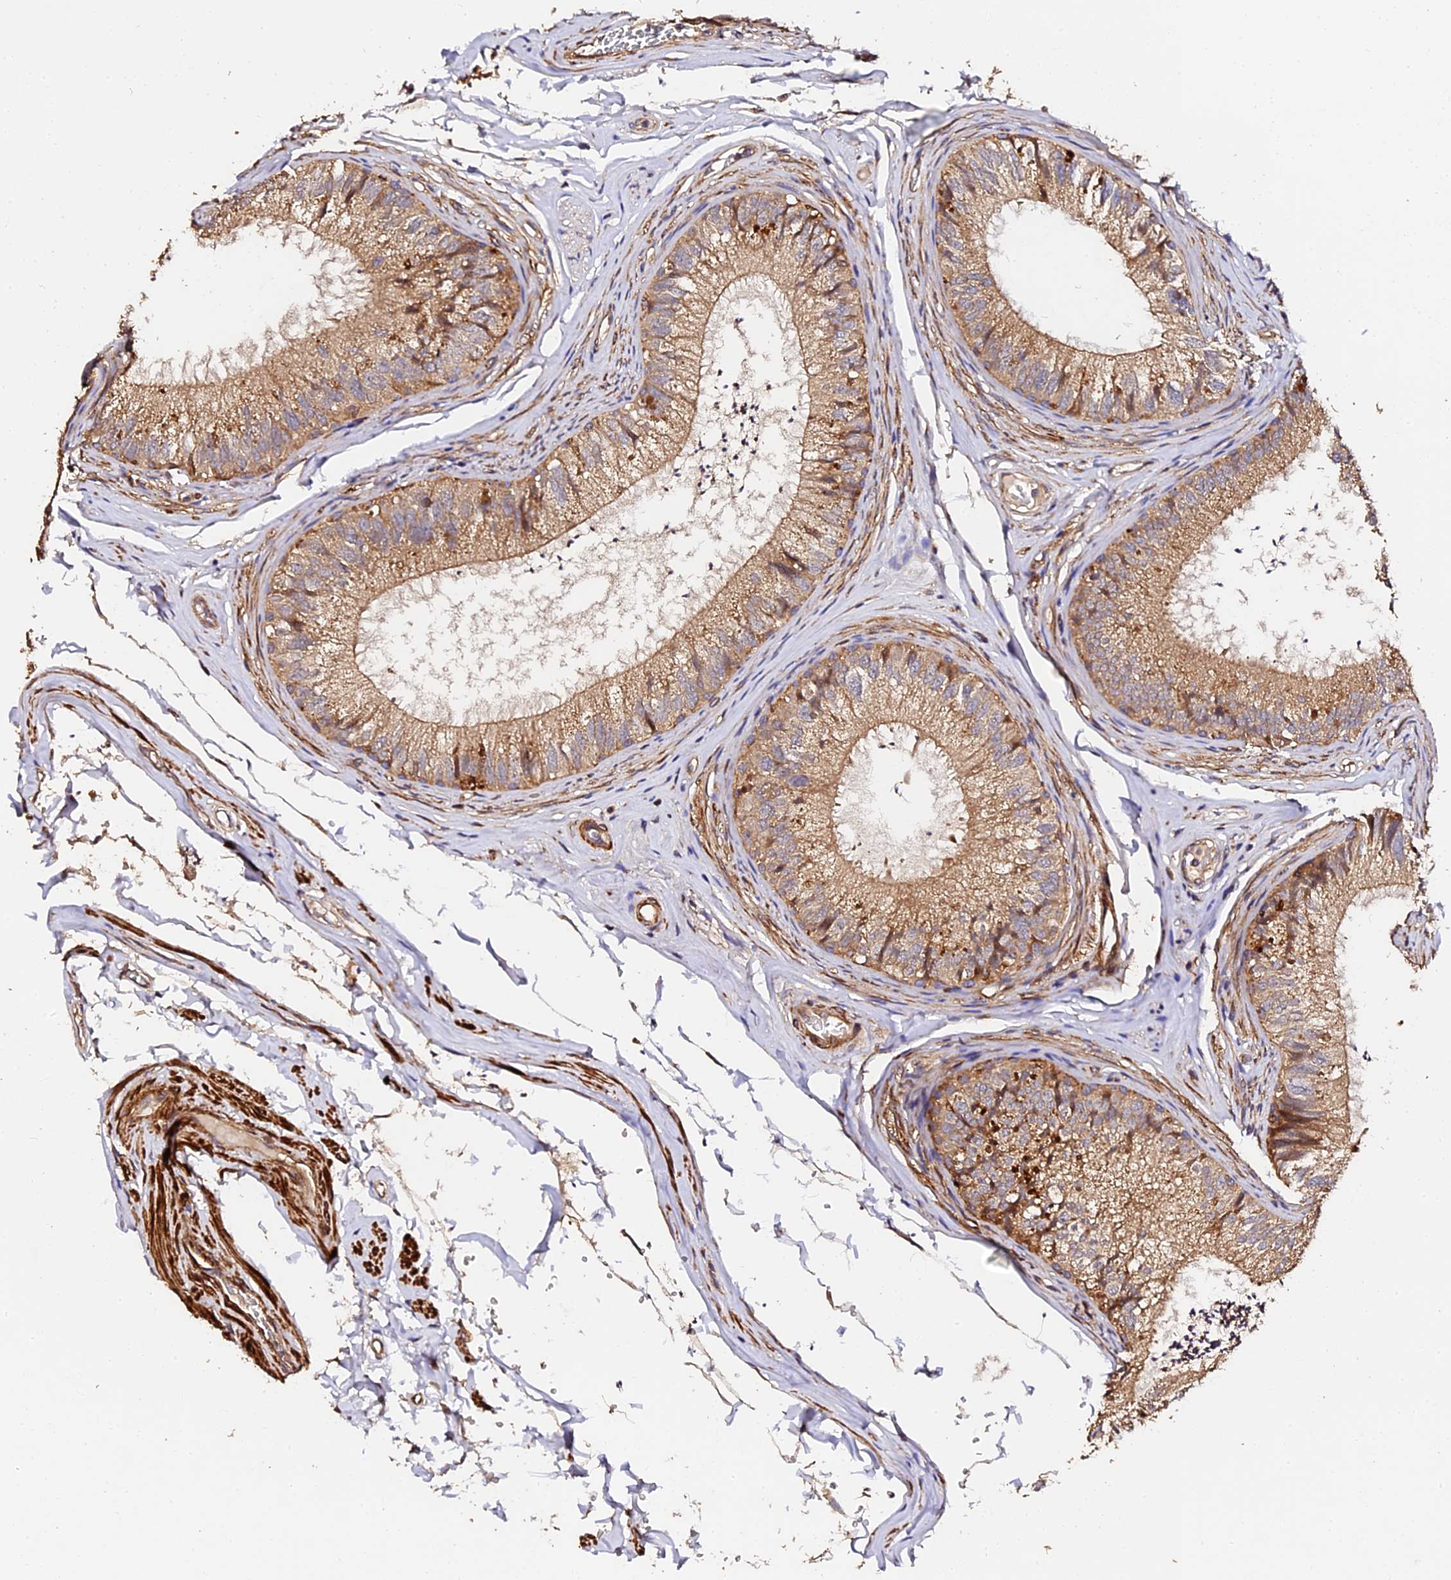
{"staining": {"intensity": "moderate", "quantity": ">75%", "location": "cytoplasmic/membranous"}, "tissue": "epididymis", "cell_type": "Glandular cells", "image_type": "normal", "snomed": [{"axis": "morphology", "description": "Normal tissue, NOS"}, {"axis": "topography", "description": "Epididymis"}], "caption": "Unremarkable epididymis demonstrates moderate cytoplasmic/membranous staining in about >75% of glandular cells, visualized by immunohistochemistry. The staining is performed using DAB brown chromogen to label protein expression. The nuclei are counter-stained blue using hematoxylin.", "gene": "TDO2", "patient": {"sex": "male", "age": 79}}